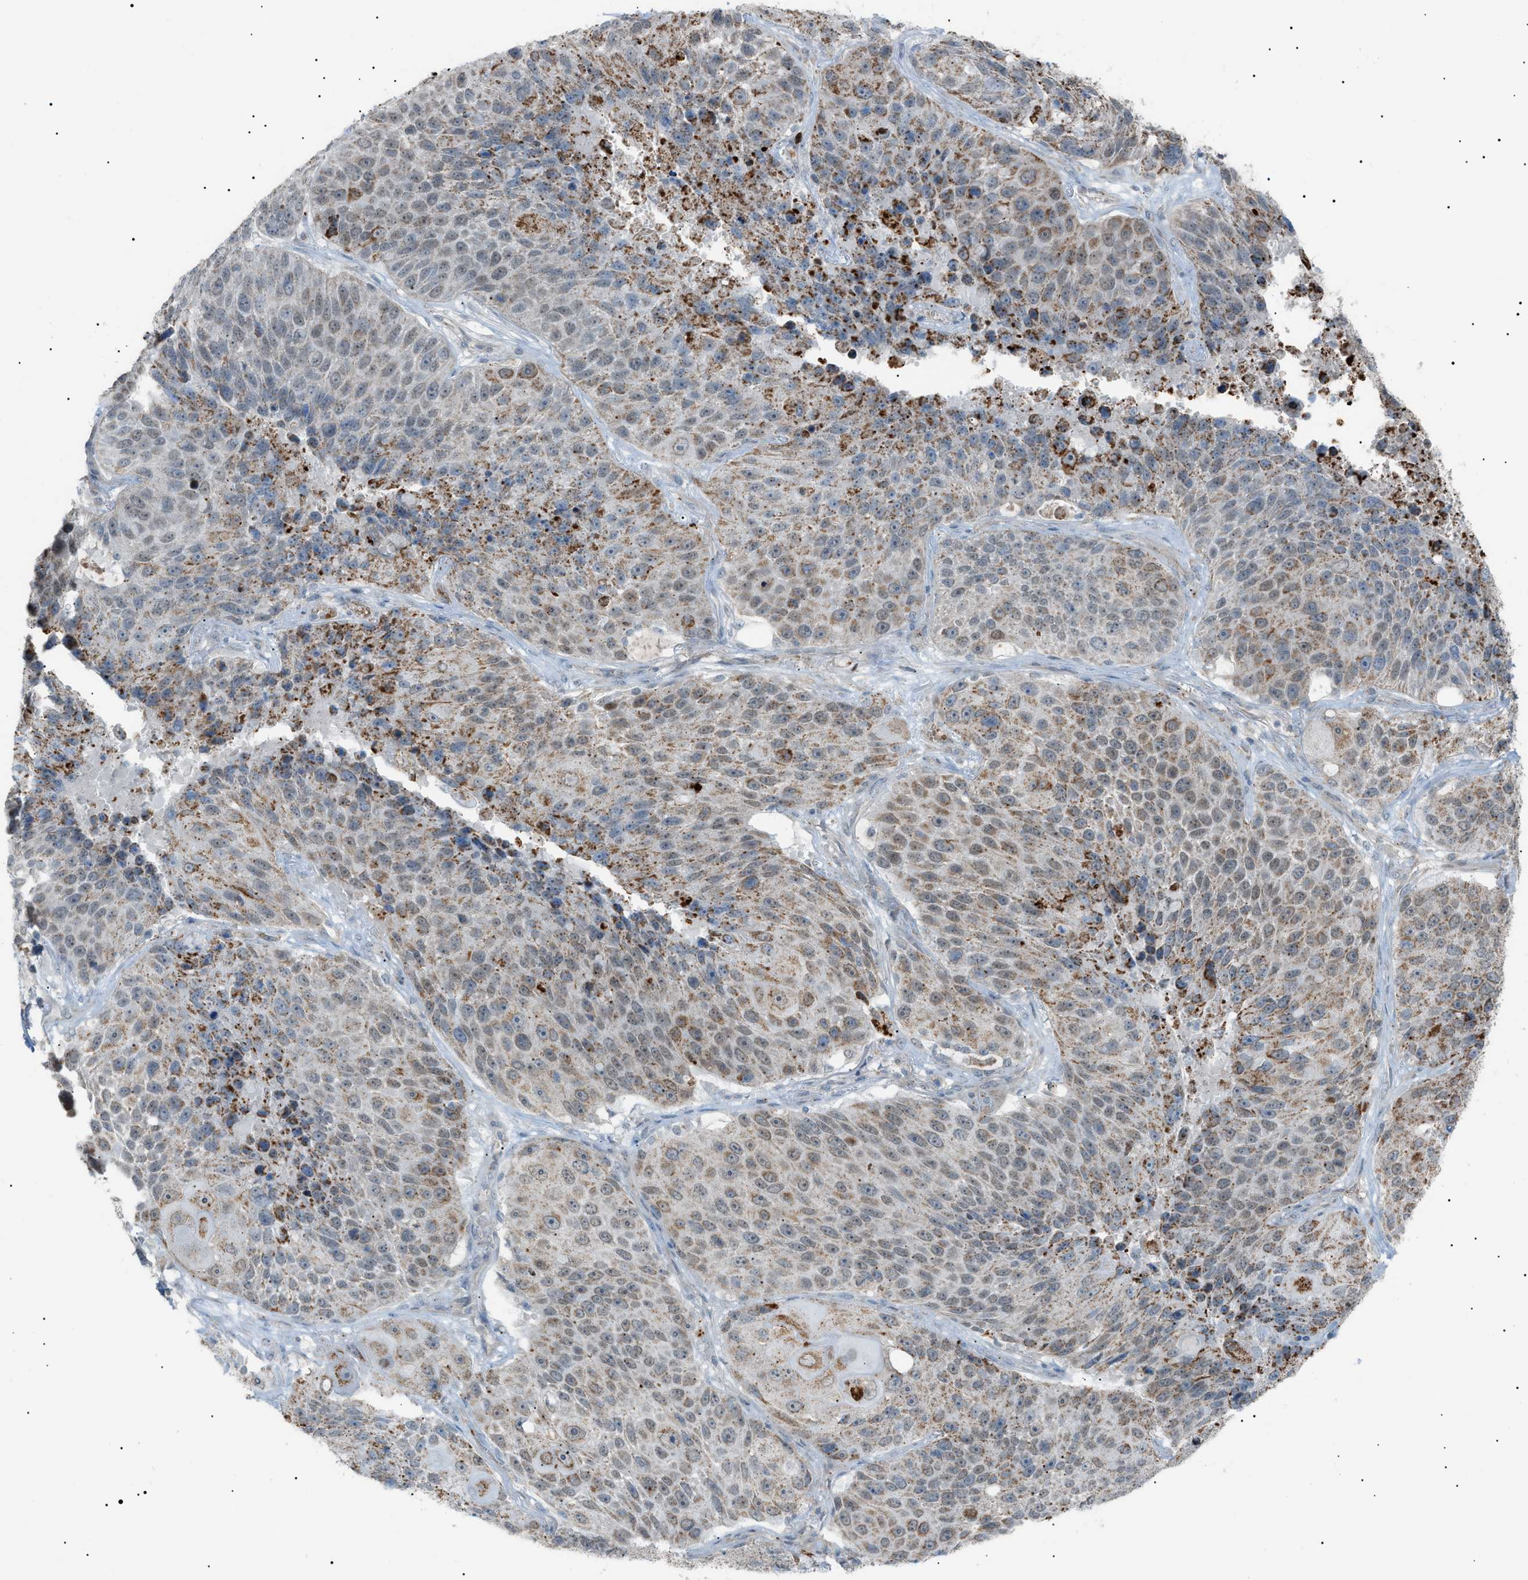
{"staining": {"intensity": "moderate", "quantity": "25%-75%", "location": "cytoplasmic/membranous,nuclear"}, "tissue": "lung cancer", "cell_type": "Tumor cells", "image_type": "cancer", "snomed": [{"axis": "morphology", "description": "Squamous cell carcinoma, NOS"}, {"axis": "topography", "description": "Lung"}], "caption": "Immunohistochemistry (IHC) of human squamous cell carcinoma (lung) demonstrates medium levels of moderate cytoplasmic/membranous and nuclear positivity in about 25%-75% of tumor cells.", "gene": "ZNF516", "patient": {"sex": "male", "age": 61}}